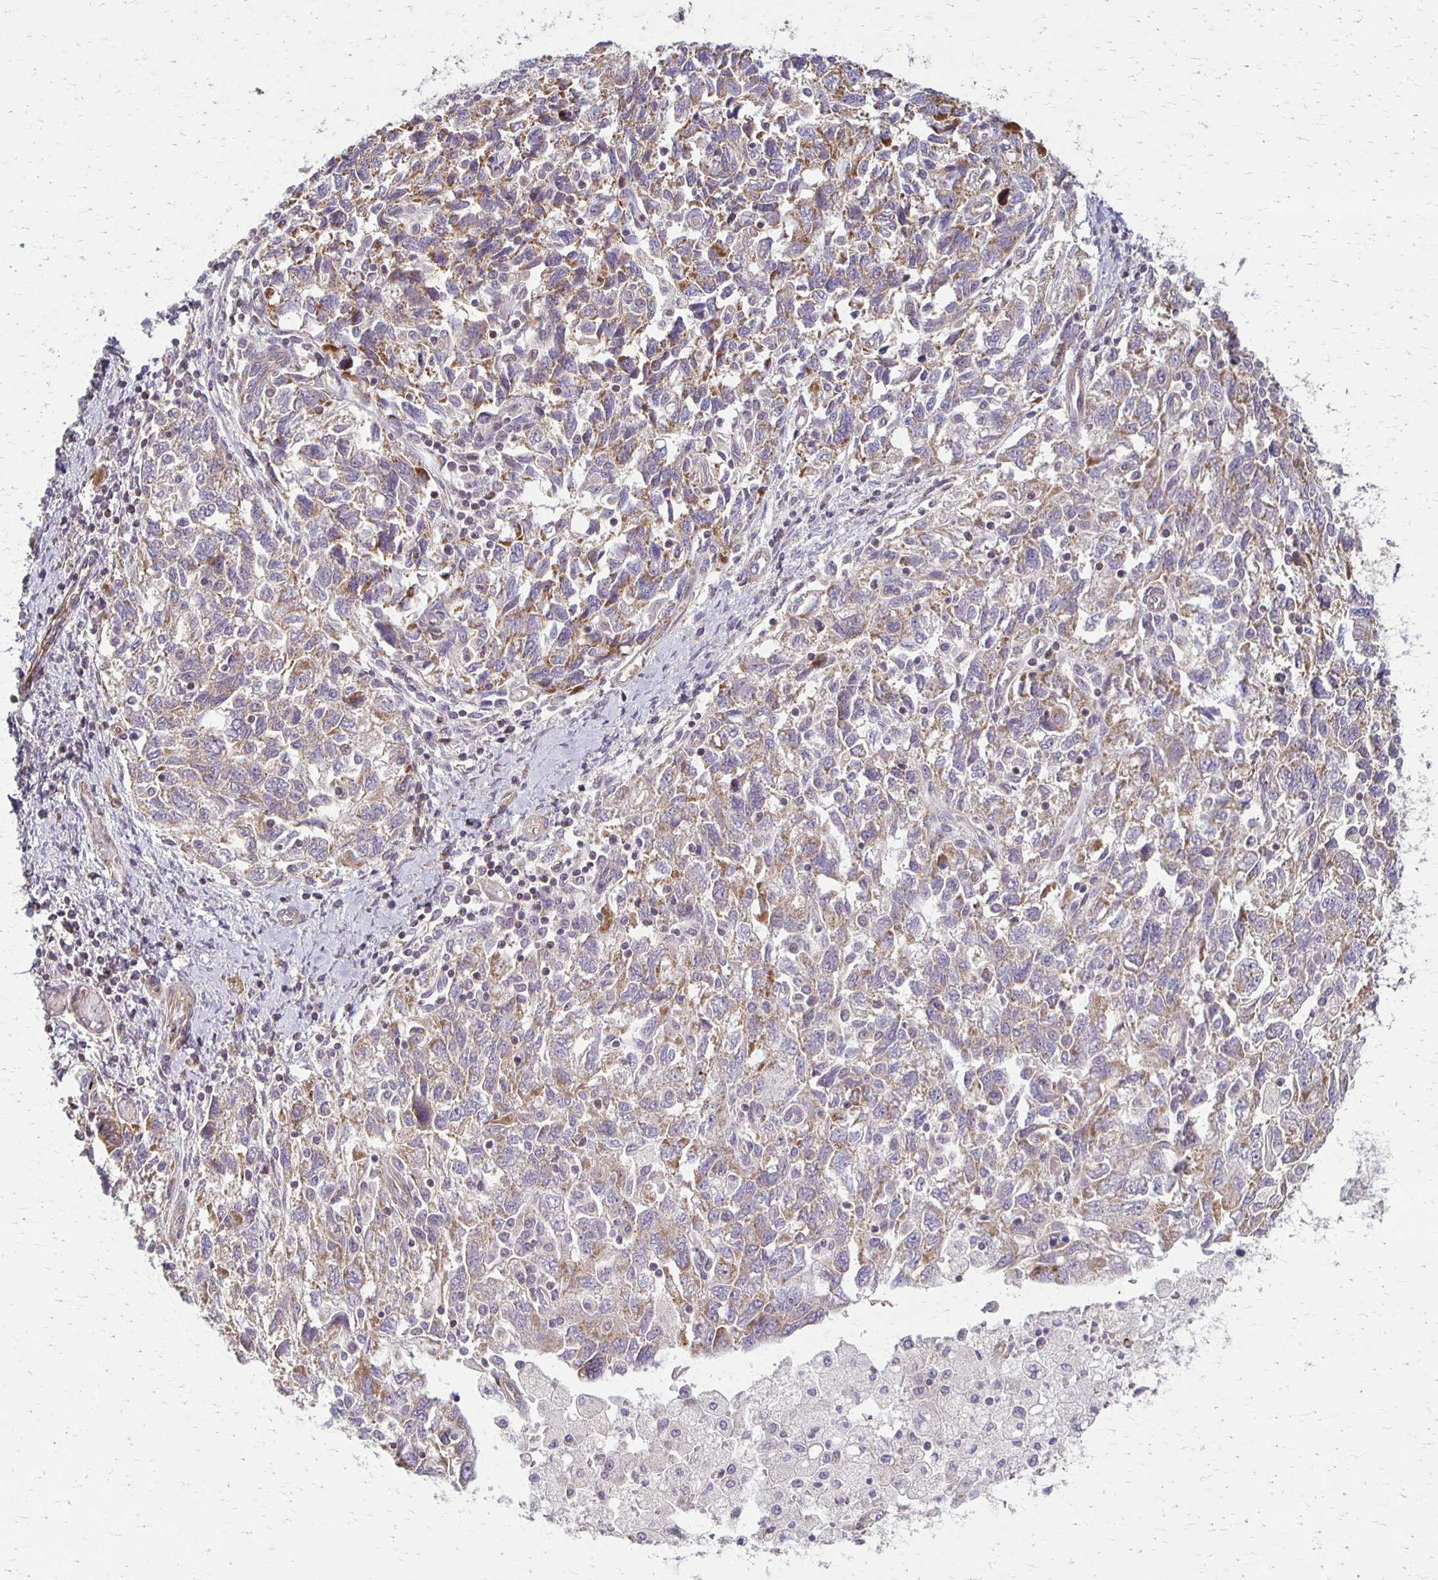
{"staining": {"intensity": "moderate", "quantity": "<25%", "location": "cytoplasmic/membranous"}, "tissue": "ovarian cancer", "cell_type": "Tumor cells", "image_type": "cancer", "snomed": [{"axis": "morphology", "description": "Carcinoma, NOS"}, {"axis": "morphology", "description": "Cystadenocarcinoma, serous, NOS"}, {"axis": "topography", "description": "Ovary"}], "caption": "Protein expression analysis of ovarian carcinoma shows moderate cytoplasmic/membranous staining in about <25% of tumor cells.", "gene": "EIF4EBP2", "patient": {"sex": "female", "age": 69}}